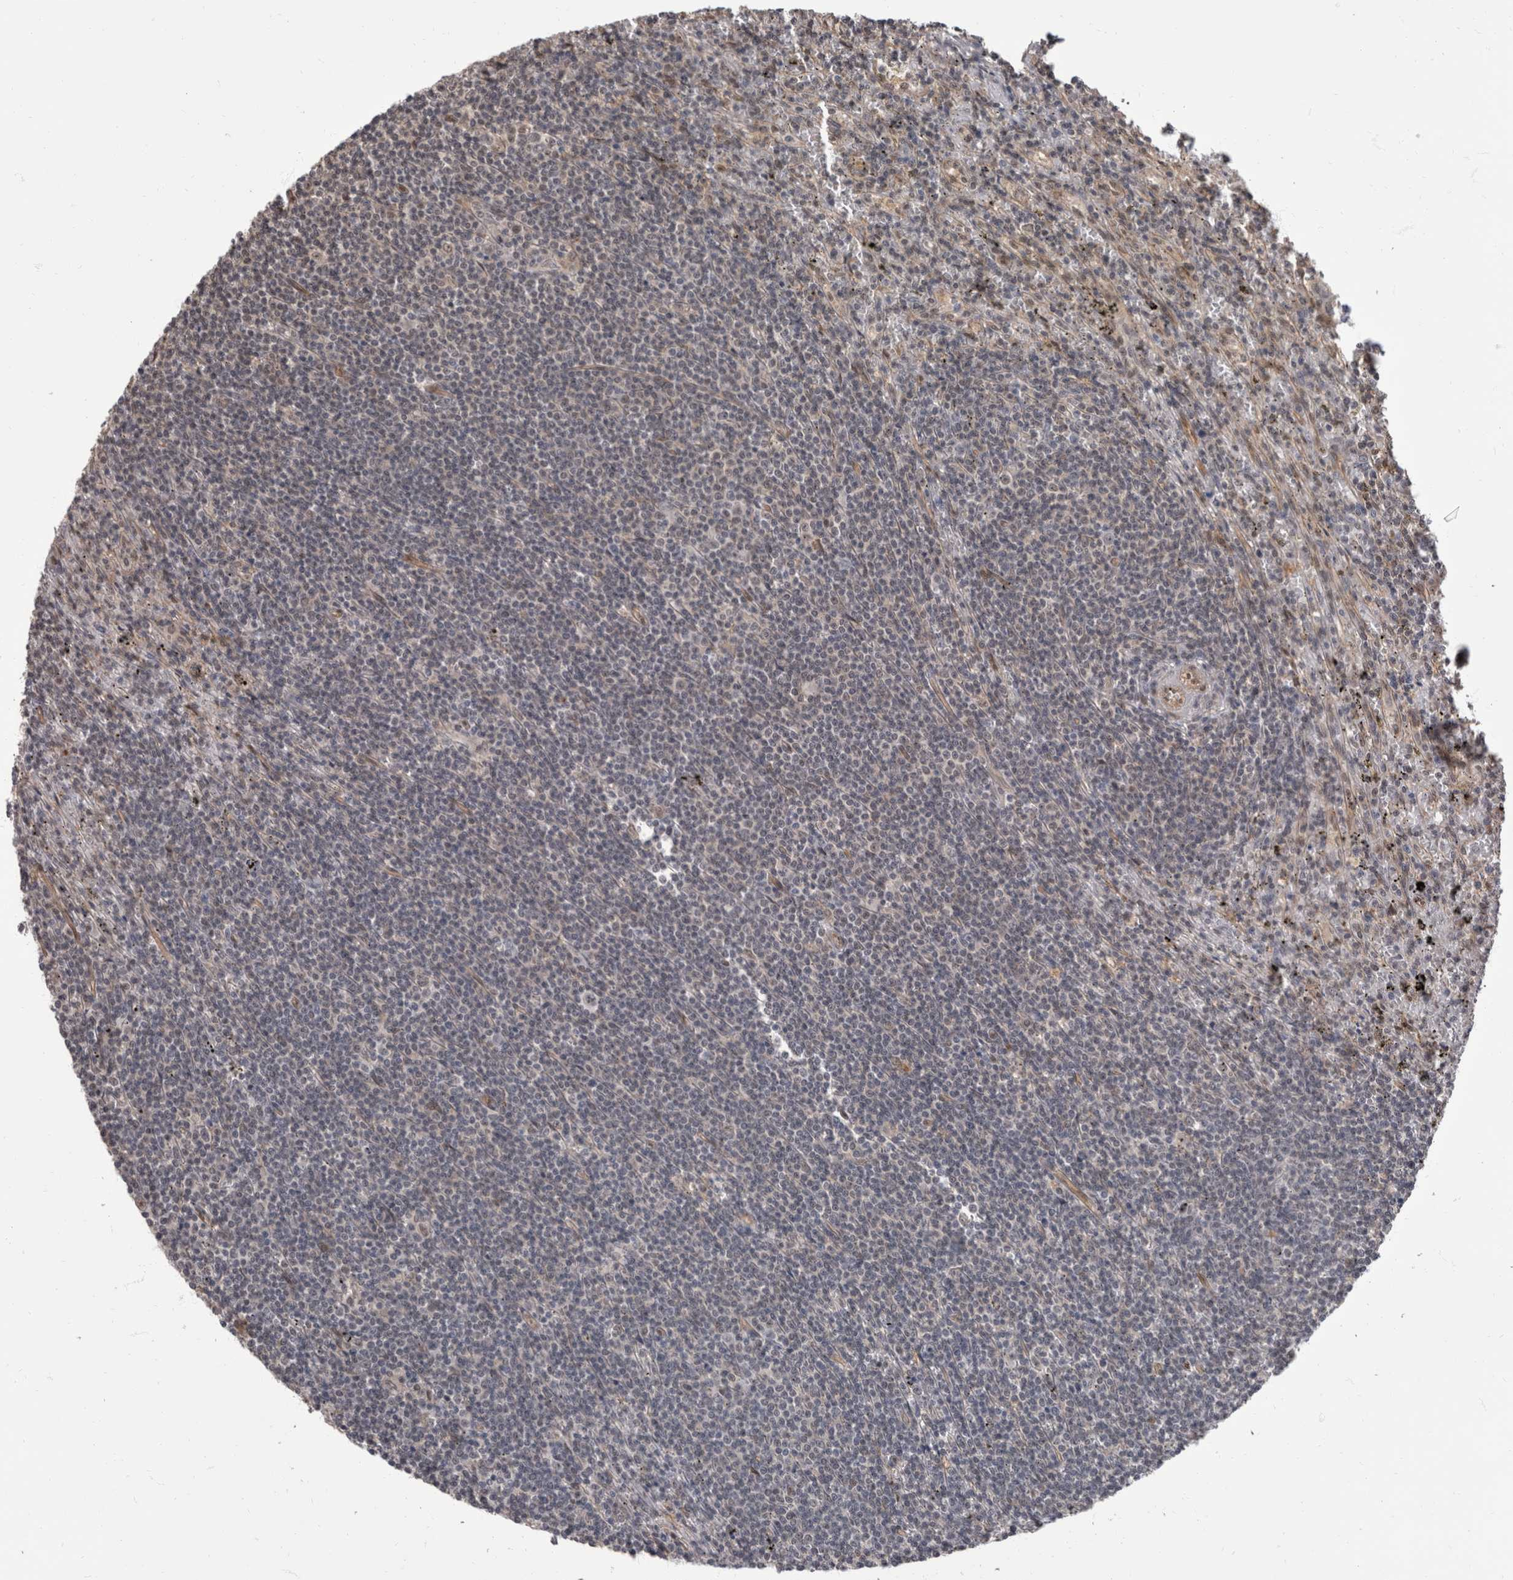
{"staining": {"intensity": "negative", "quantity": "none", "location": "none"}, "tissue": "lymphoma", "cell_type": "Tumor cells", "image_type": "cancer", "snomed": [{"axis": "morphology", "description": "Malignant lymphoma, non-Hodgkin's type, Low grade"}, {"axis": "topography", "description": "Spleen"}], "caption": "IHC histopathology image of neoplastic tissue: malignant lymphoma, non-Hodgkin's type (low-grade) stained with DAB reveals no significant protein staining in tumor cells.", "gene": "AKT3", "patient": {"sex": "male", "age": 76}}